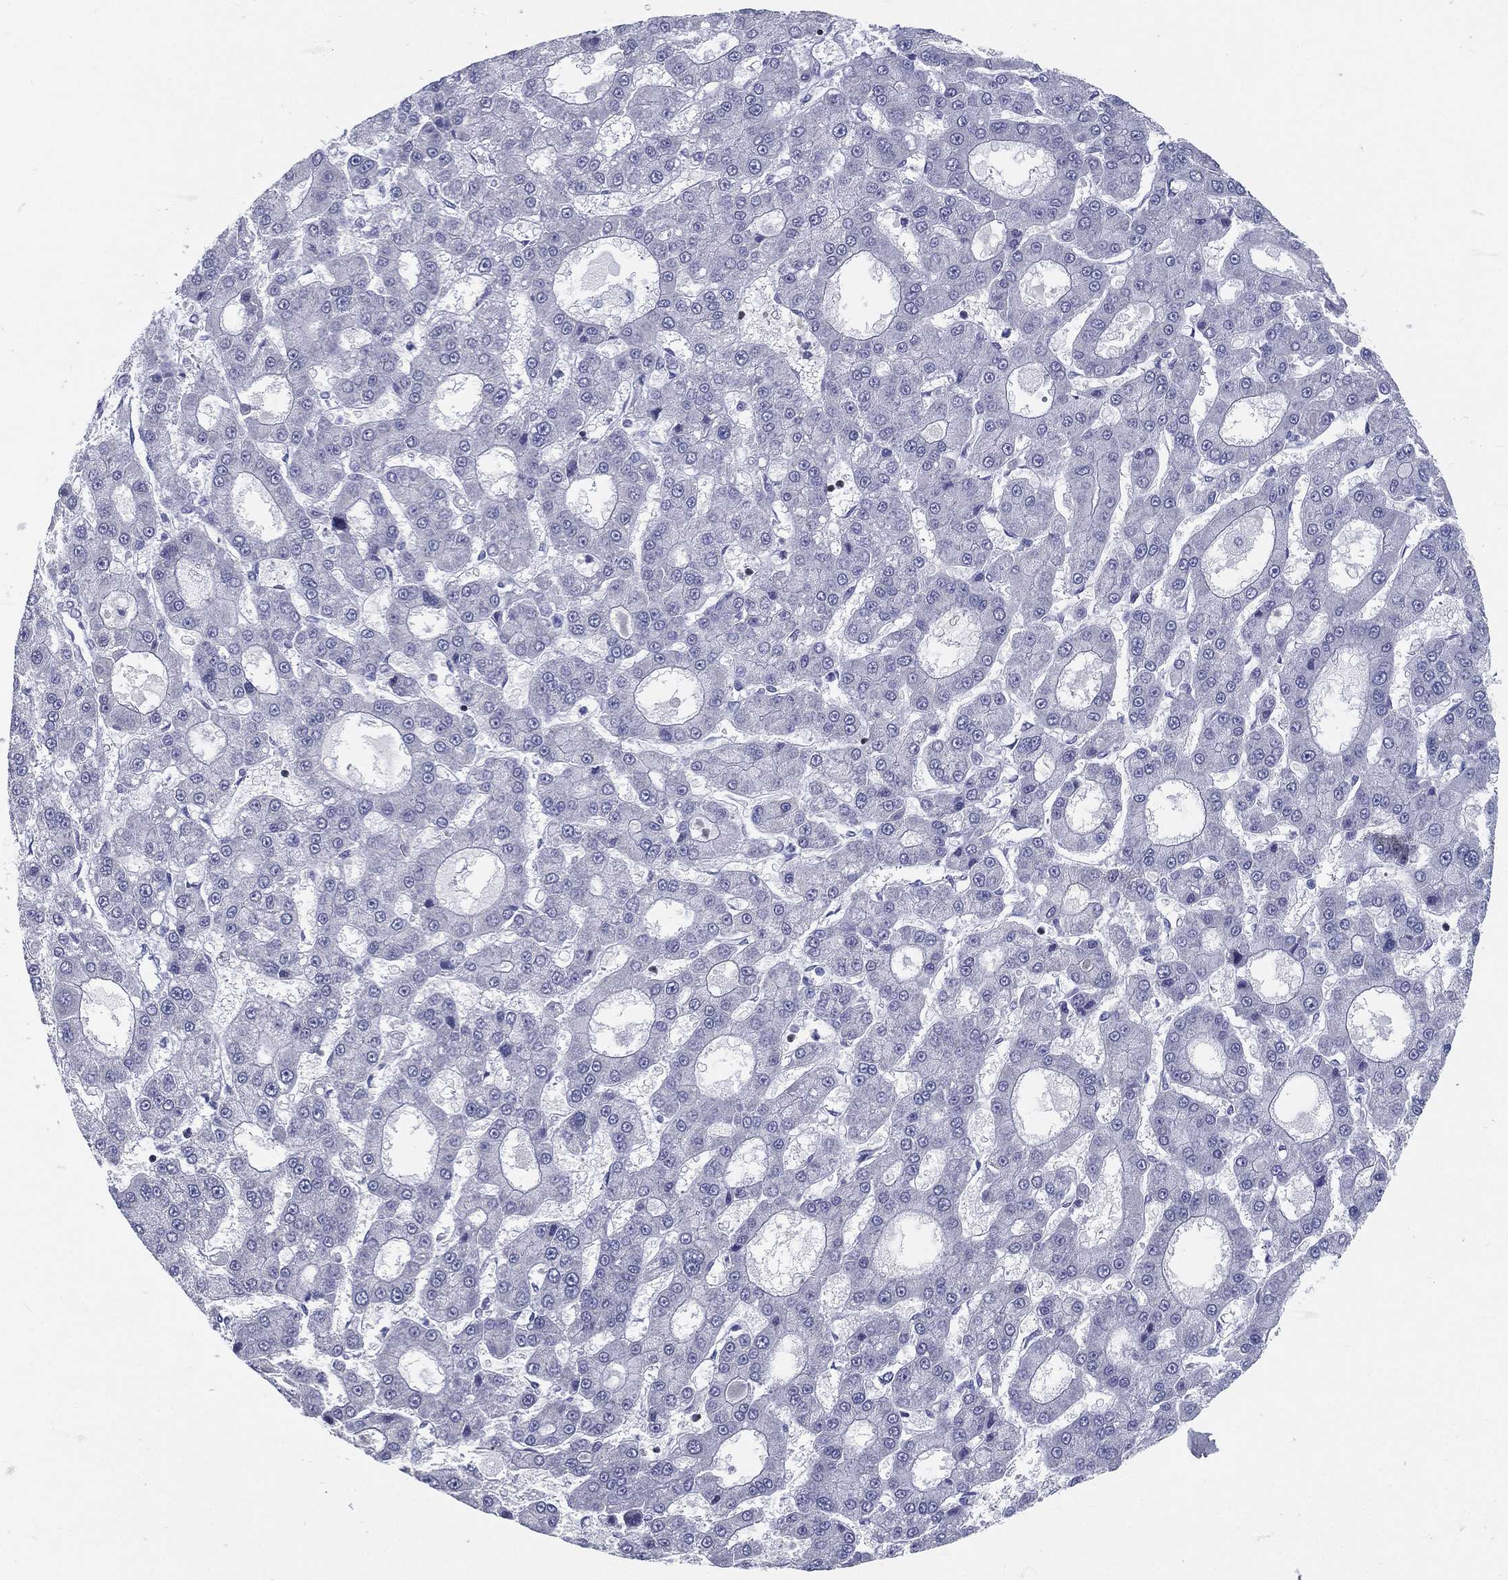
{"staining": {"intensity": "negative", "quantity": "none", "location": "none"}, "tissue": "liver cancer", "cell_type": "Tumor cells", "image_type": "cancer", "snomed": [{"axis": "morphology", "description": "Carcinoma, Hepatocellular, NOS"}, {"axis": "topography", "description": "Liver"}], "caption": "This histopathology image is of liver hepatocellular carcinoma stained with immunohistochemistry to label a protein in brown with the nuclei are counter-stained blue. There is no expression in tumor cells.", "gene": "PYHIN1", "patient": {"sex": "male", "age": 70}}